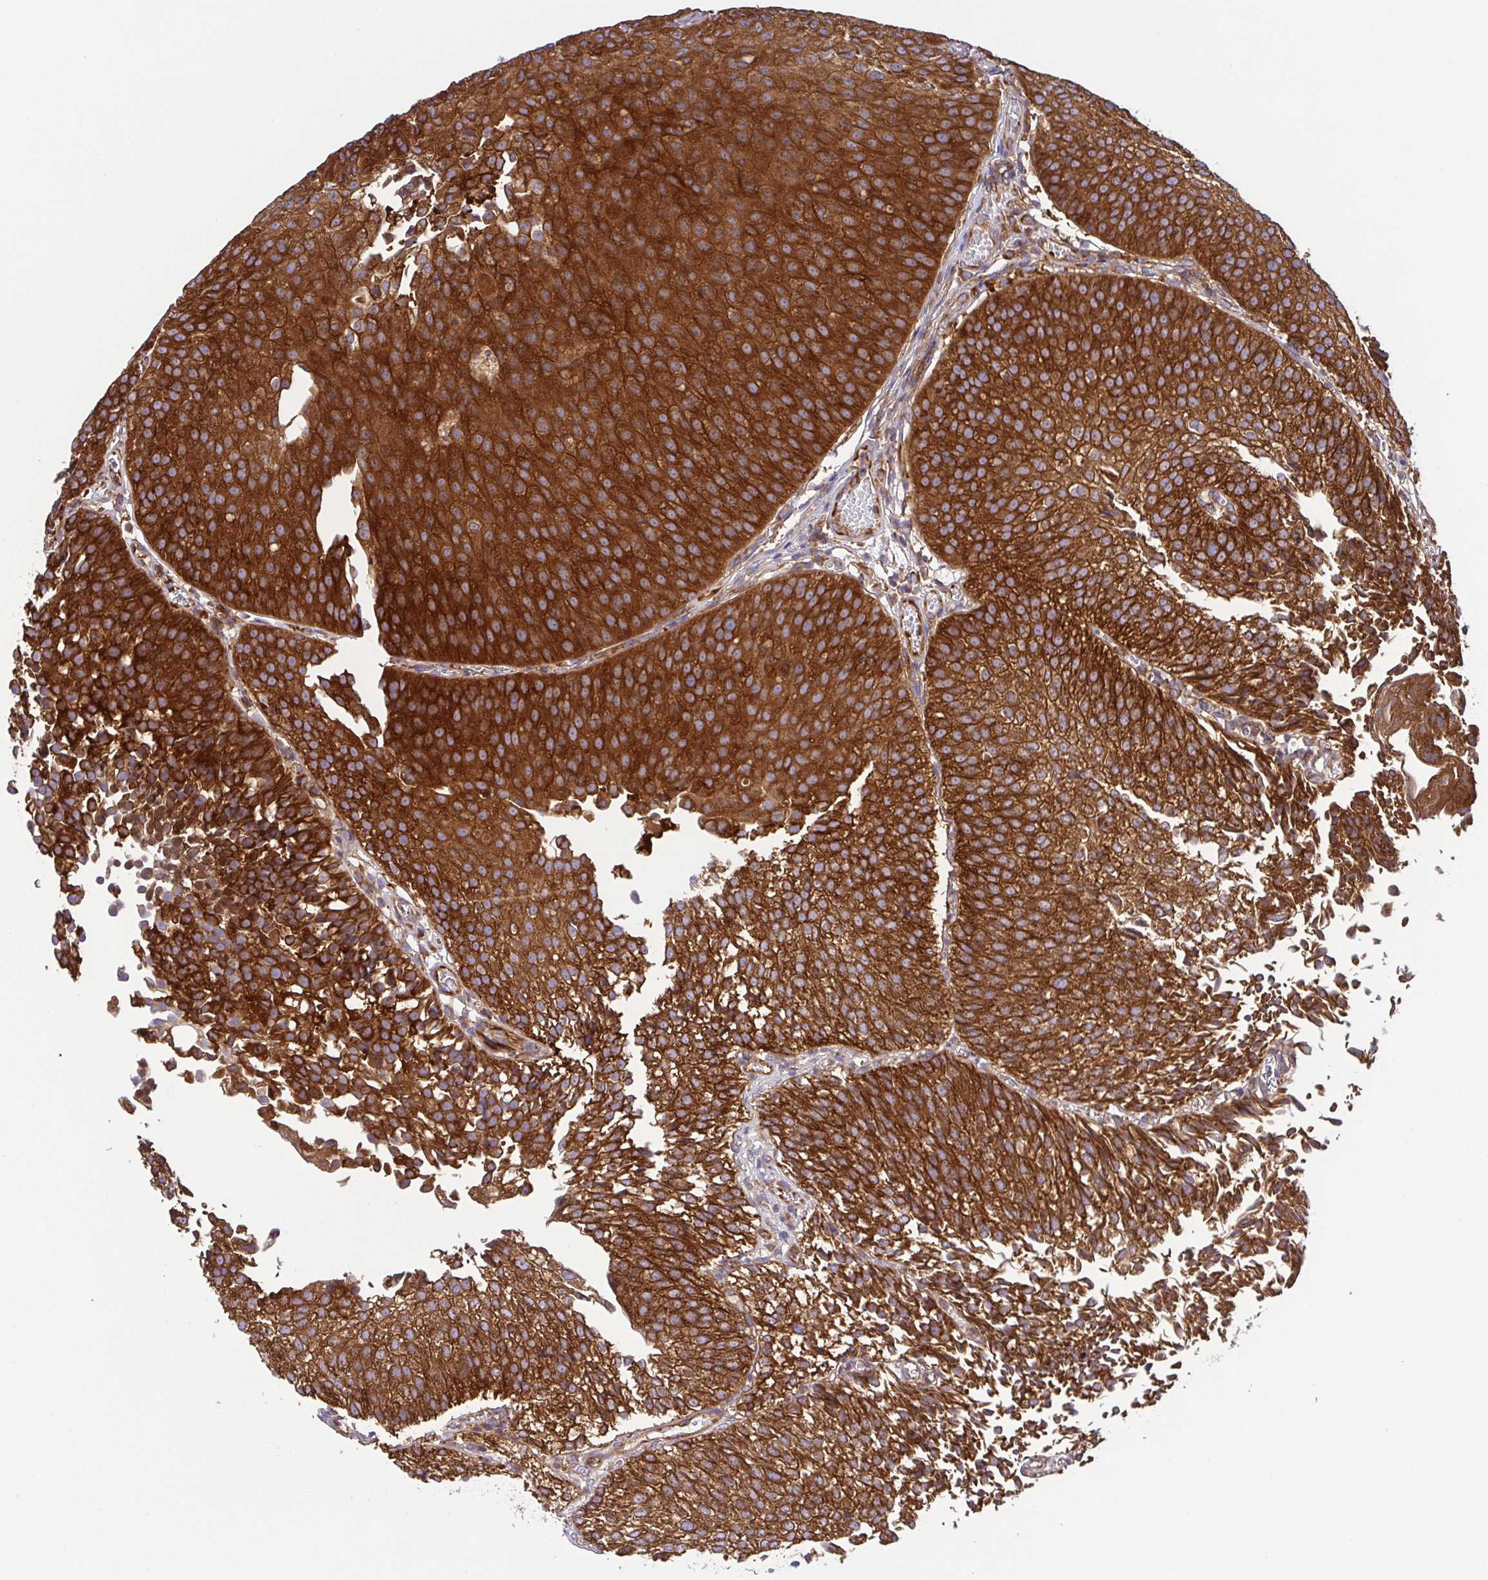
{"staining": {"intensity": "strong", "quantity": ">75%", "location": "cytoplasmic/membranous"}, "tissue": "urothelial cancer", "cell_type": "Tumor cells", "image_type": "cancer", "snomed": [{"axis": "morphology", "description": "Urothelial carcinoma, Low grade"}, {"axis": "topography", "description": "Urinary bladder"}], "caption": "Protein expression by immunohistochemistry exhibits strong cytoplasmic/membranous staining in approximately >75% of tumor cells in low-grade urothelial carcinoma.", "gene": "KIF5B", "patient": {"sex": "male", "age": 80}}